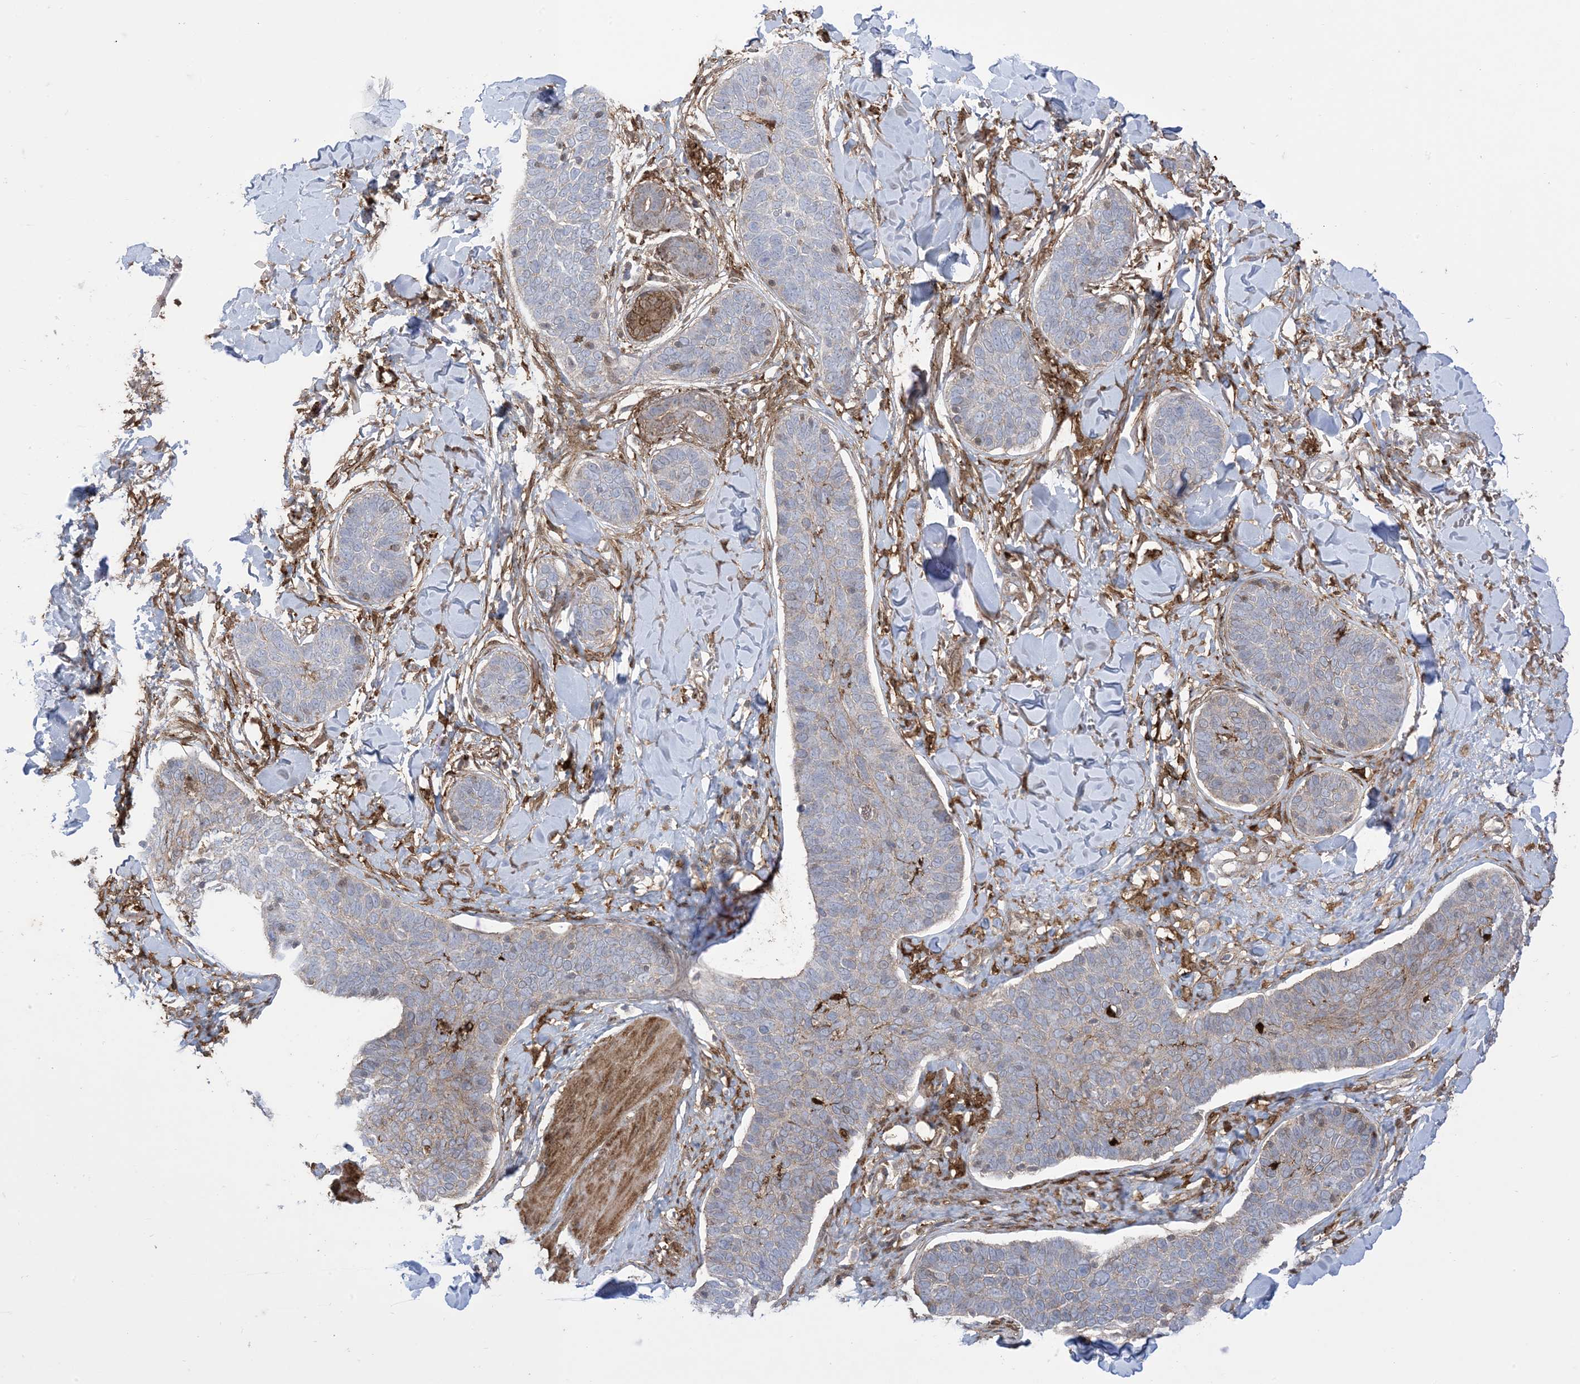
{"staining": {"intensity": "weak", "quantity": "<25%", "location": "cytoplasmic/membranous"}, "tissue": "skin cancer", "cell_type": "Tumor cells", "image_type": "cancer", "snomed": [{"axis": "morphology", "description": "Basal cell carcinoma"}, {"axis": "topography", "description": "Skin"}], "caption": "DAB immunohistochemical staining of human skin cancer displays no significant positivity in tumor cells. (IHC, brightfield microscopy, high magnification).", "gene": "GSN", "patient": {"sex": "male", "age": 85}}